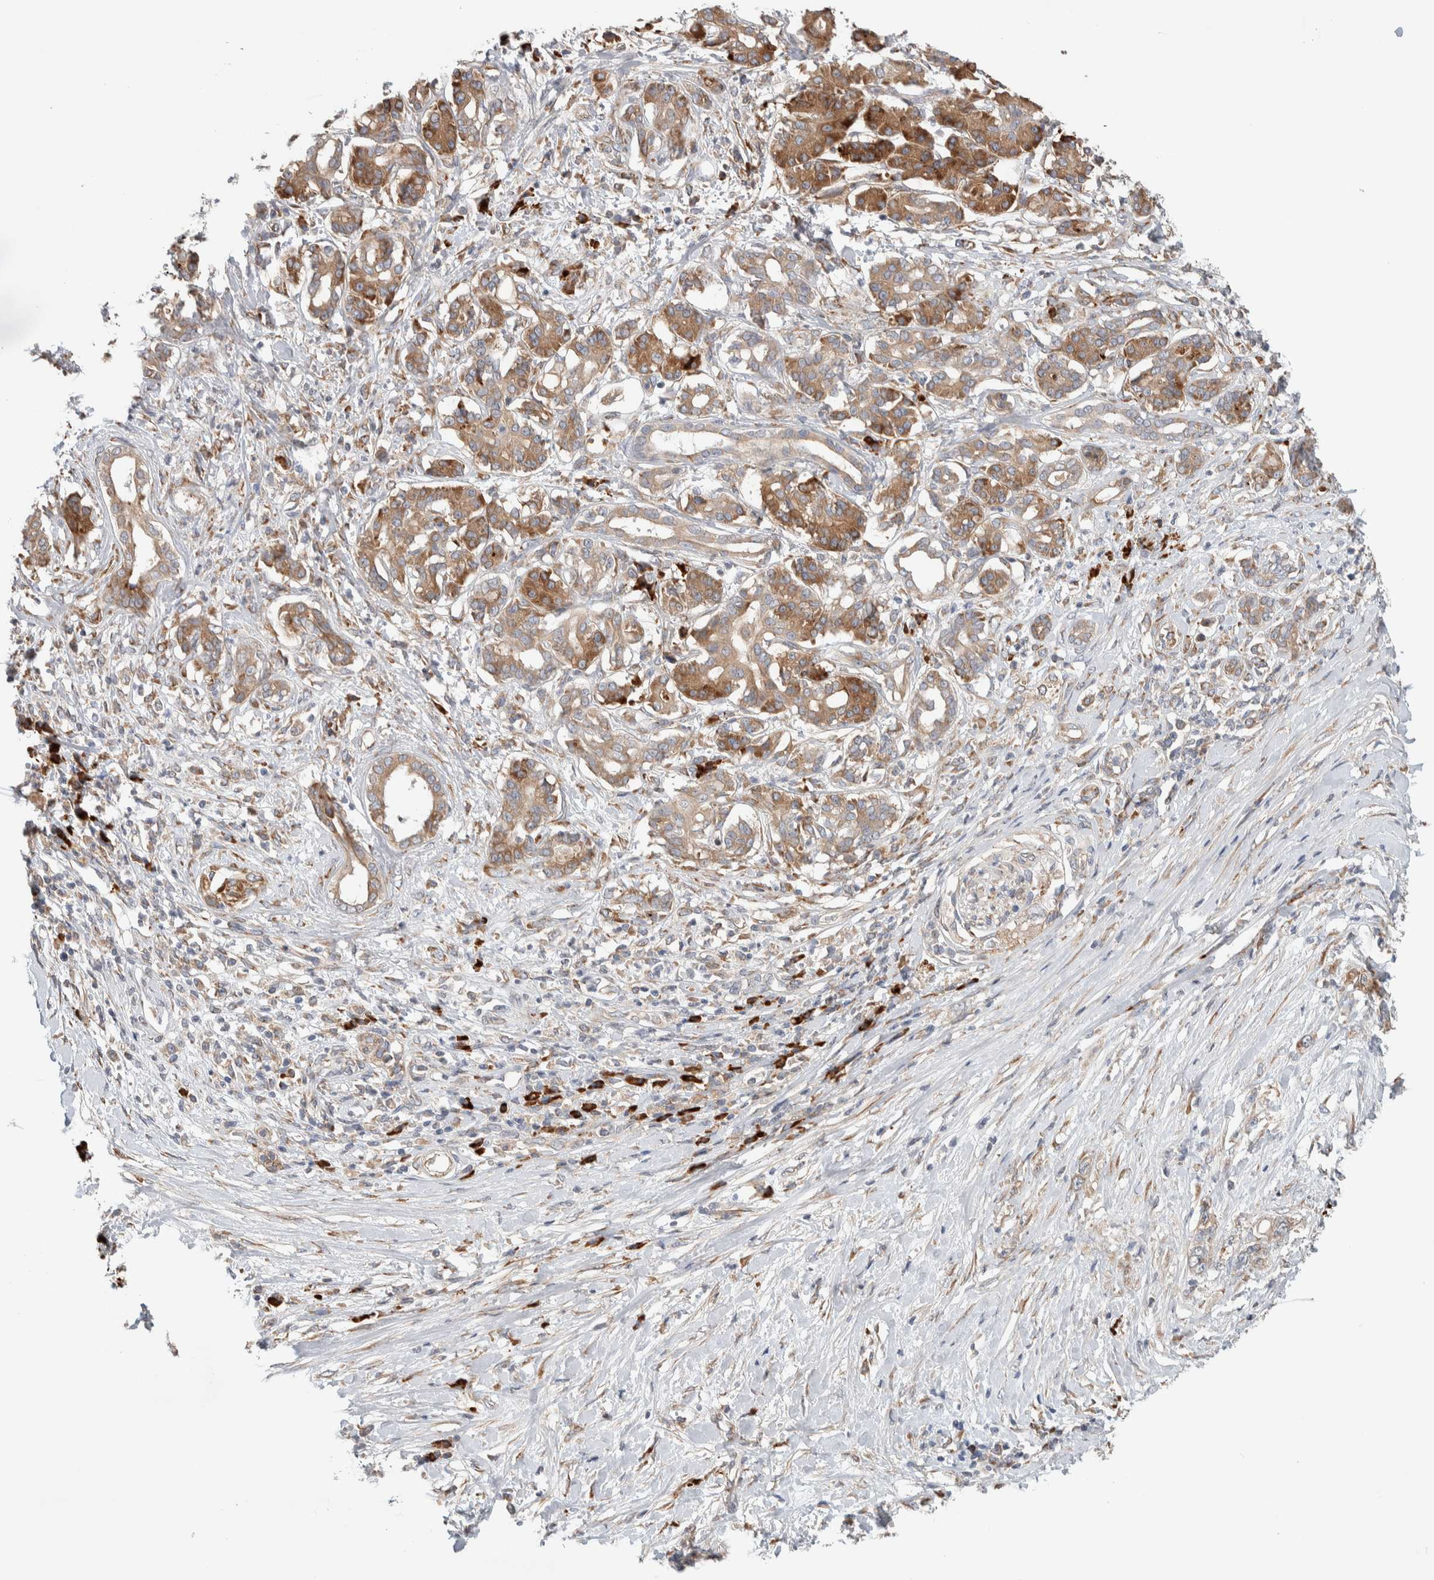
{"staining": {"intensity": "moderate", "quantity": ">75%", "location": "cytoplasmic/membranous"}, "tissue": "pancreatic cancer", "cell_type": "Tumor cells", "image_type": "cancer", "snomed": [{"axis": "morphology", "description": "Adenocarcinoma, NOS"}, {"axis": "topography", "description": "Pancreas"}], "caption": "Immunohistochemical staining of human pancreatic adenocarcinoma shows medium levels of moderate cytoplasmic/membranous protein positivity in approximately >75% of tumor cells. The staining was performed using DAB to visualize the protein expression in brown, while the nuclei were stained in blue with hematoxylin (Magnification: 20x).", "gene": "ADCY8", "patient": {"sex": "female", "age": 56}}